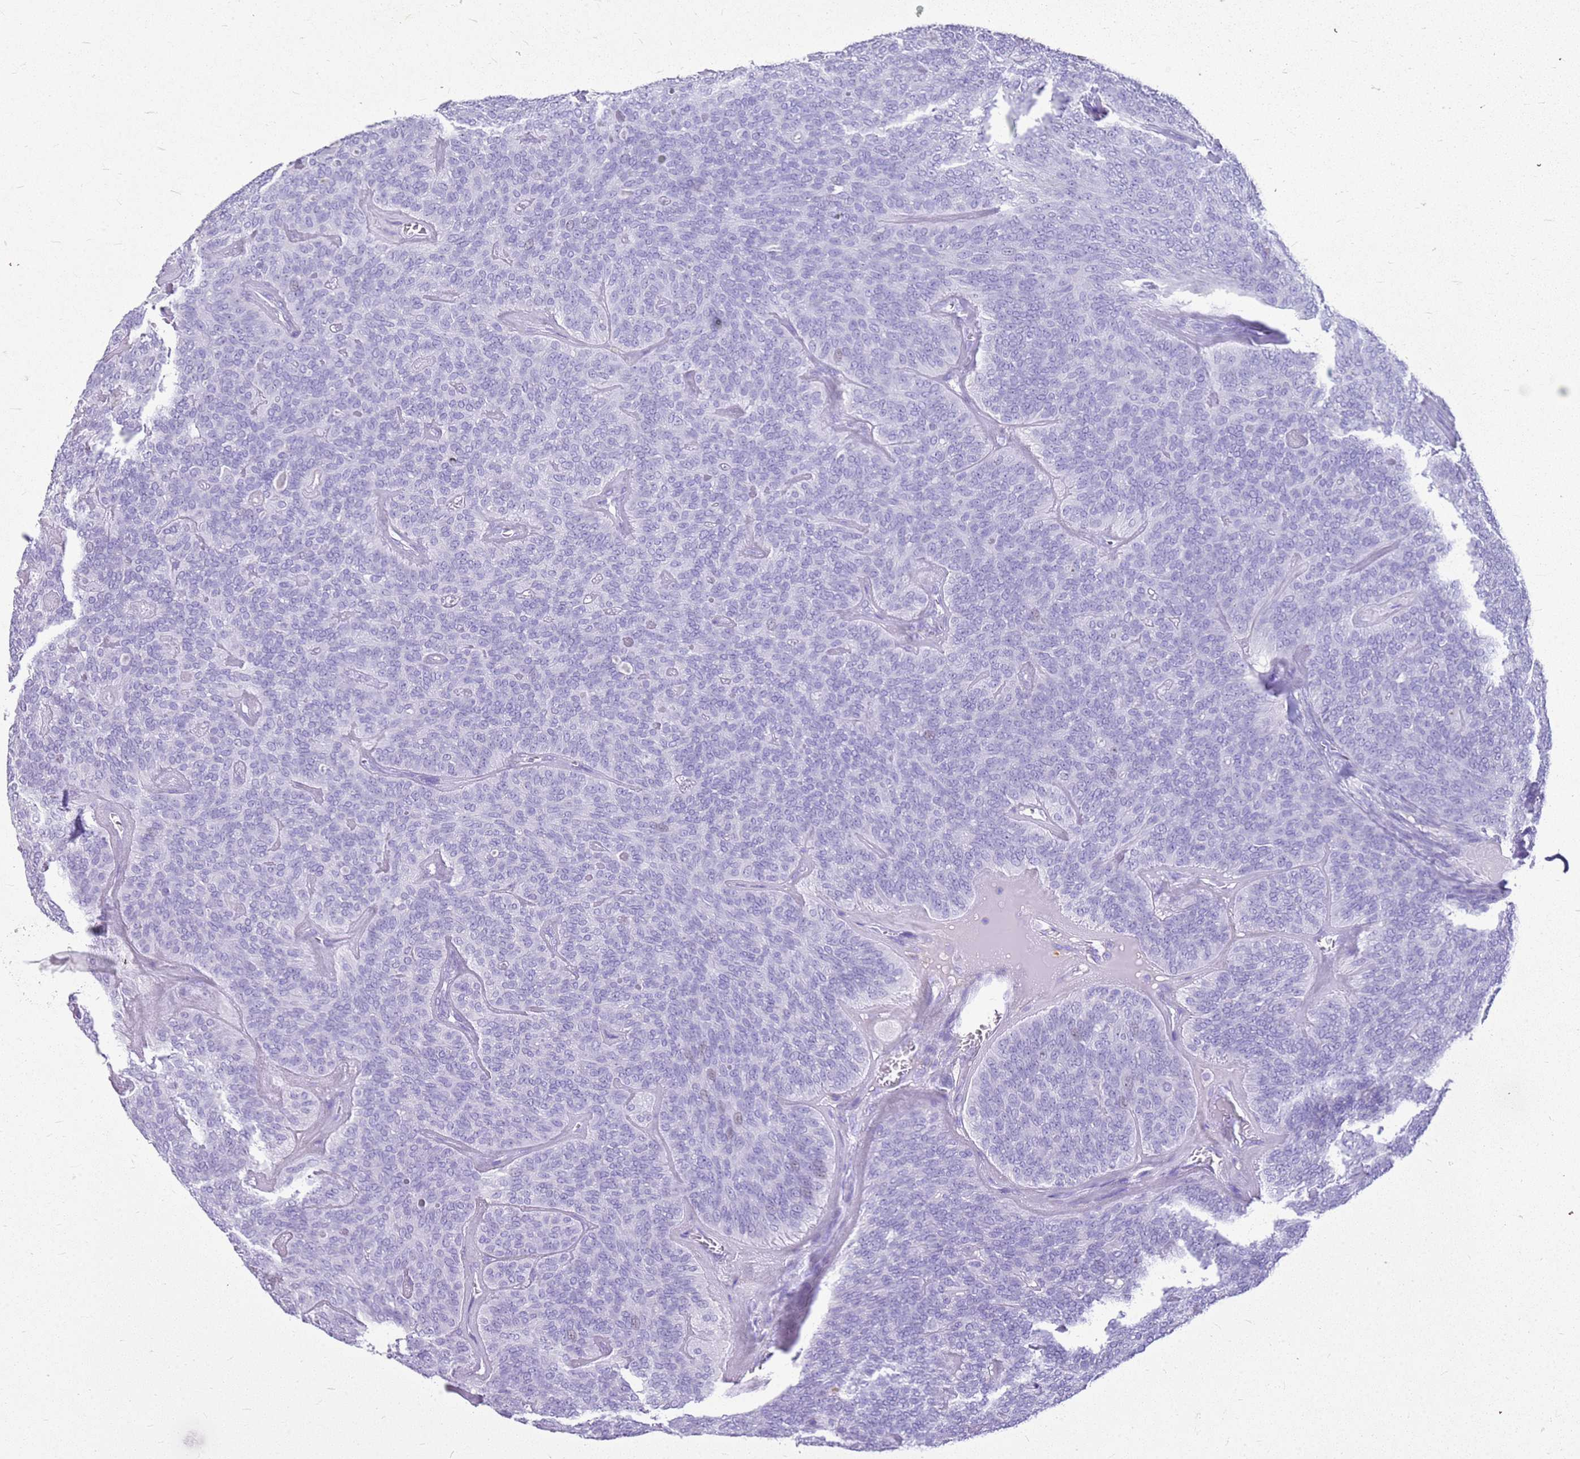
{"staining": {"intensity": "negative", "quantity": "none", "location": "none"}, "tissue": "head and neck cancer", "cell_type": "Tumor cells", "image_type": "cancer", "snomed": [{"axis": "morphology", "description": "Adenocarcinoma, NOS"}, {"axis": "topography", "description": "Head-Neck"}], "caption": "DAB (3,3'-diaminobenzidine) immunohistochemical staining of head and neck adenocarcinoma exhibits no significant staining in tumor cells.", "gene": "CA8", "patient": {"sex": "male", "age": 66}}